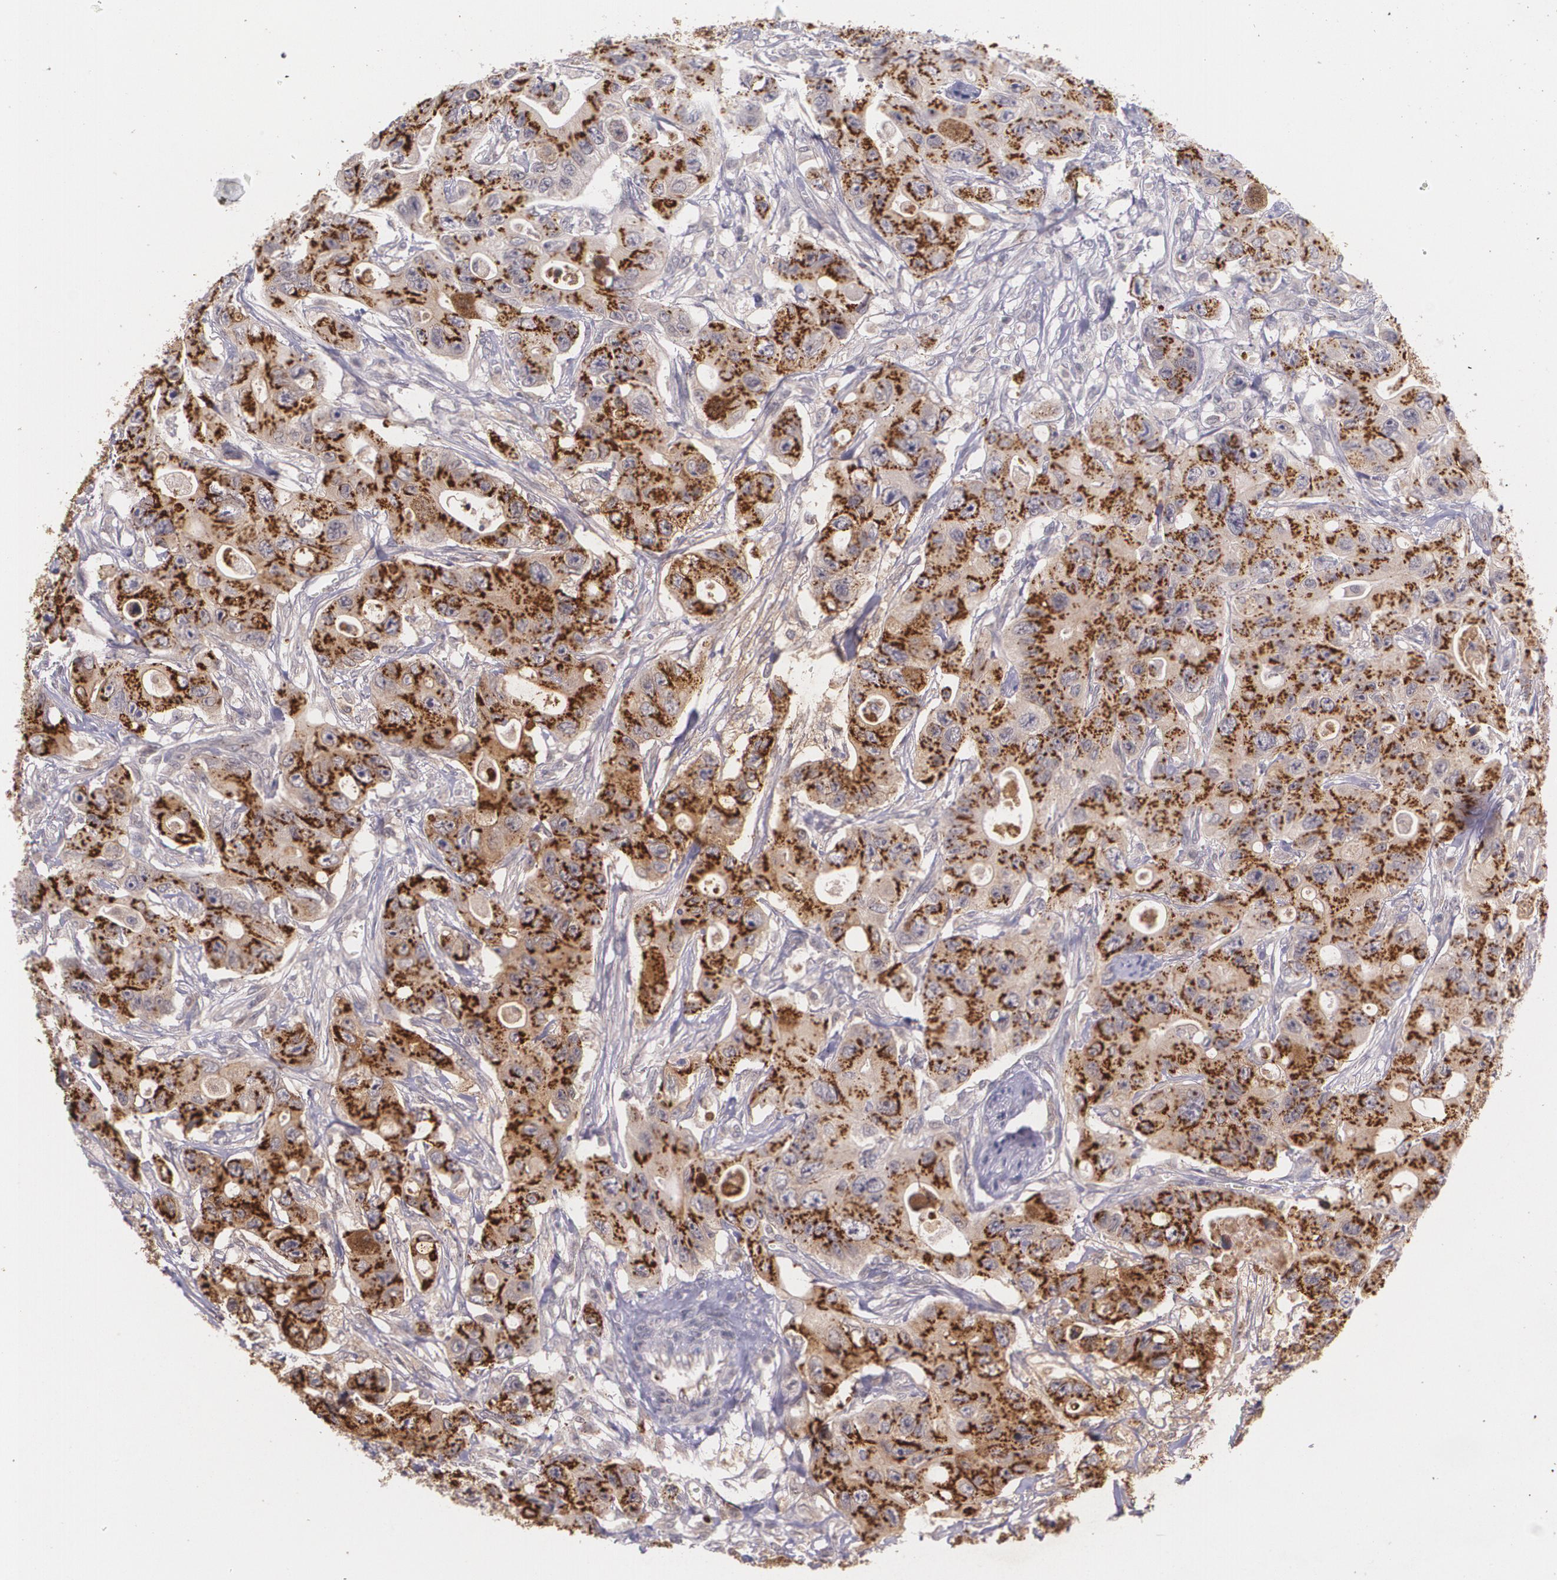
{"staining": {"intensity": "strong", "quantity": ">75%", "location": "cytoplasmic/membranous"}, "tissue": "colorectal cancer", "cell_type": "Tumor cells", "image_type": "cancer", "snomed": [{"axis": "morphology", "description": "Adenocarcinoma, NOS"}, {"axis": "topography", "description": "Colon"}], "caption": "There is high levels of strong cytoplasmic/membranous positivity in tumor cells of colorectal cancer, as demonstrated by immunohistochemical staining (brown color).", "gene": "TM4SF1", "patient": {"sex": "female", "age": 46}}